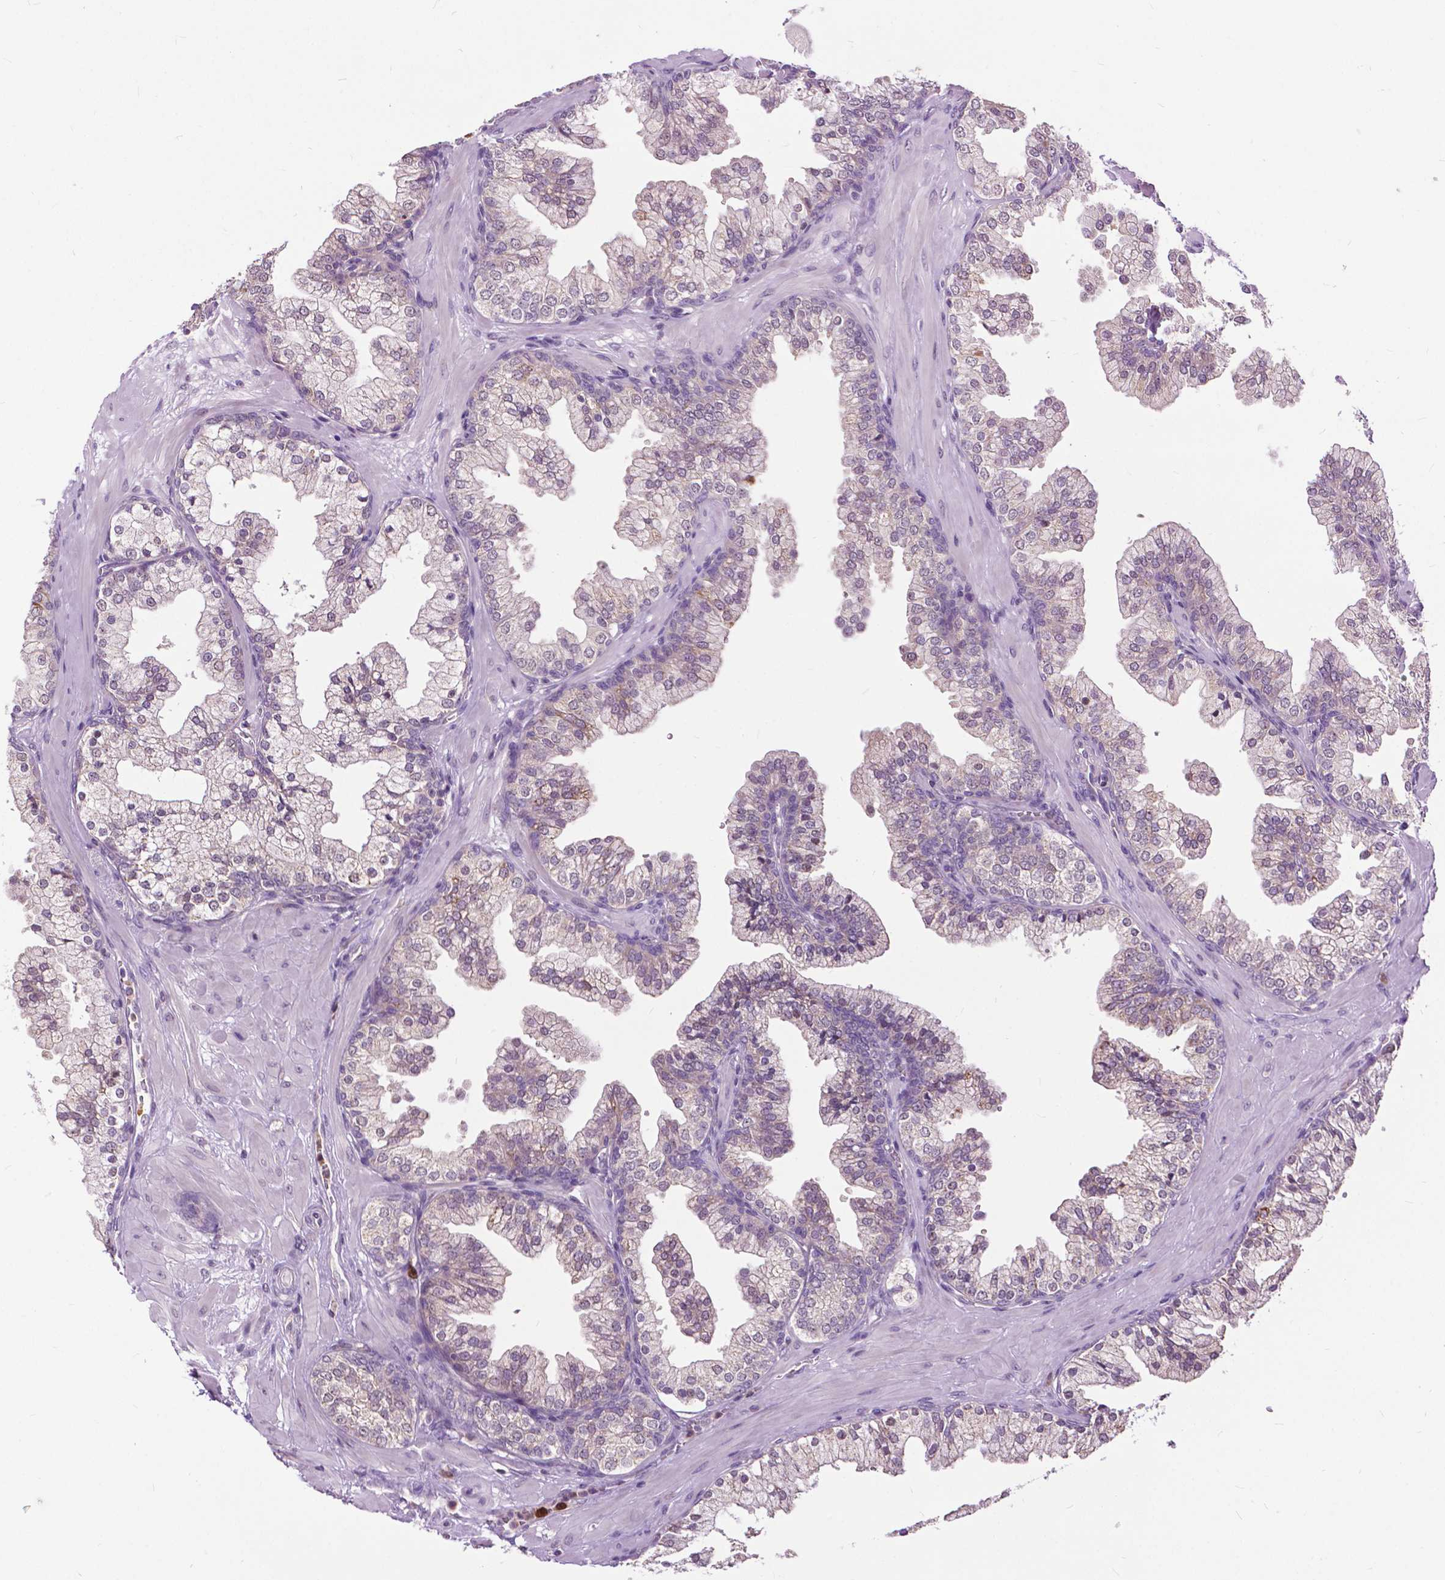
{"staining": {"intensity": "weak", "quantity": "25%-75%", "location": "cytoplasmic/membranous"}, "tissue": "prostate", "cell_type": "Glandular cells", "image_type": "normal", "snomed": [{"axis": "morphology", "description": "Normal tissue, NOS"}, {"axis": "topography", "description": "Prostate"}, {"axis": "topography", "description": "Peripheral nerve tissue"}], "caption": "IHC (DAB (3,3'-diaminobenzidine)) staining of unremarkable prostate reveals weak cytoplasmic/membranous protein expression in about 25%-75% of glandular cells.", "gene": "TTC9B", "patient": {"sex": "male", "age": 61}}